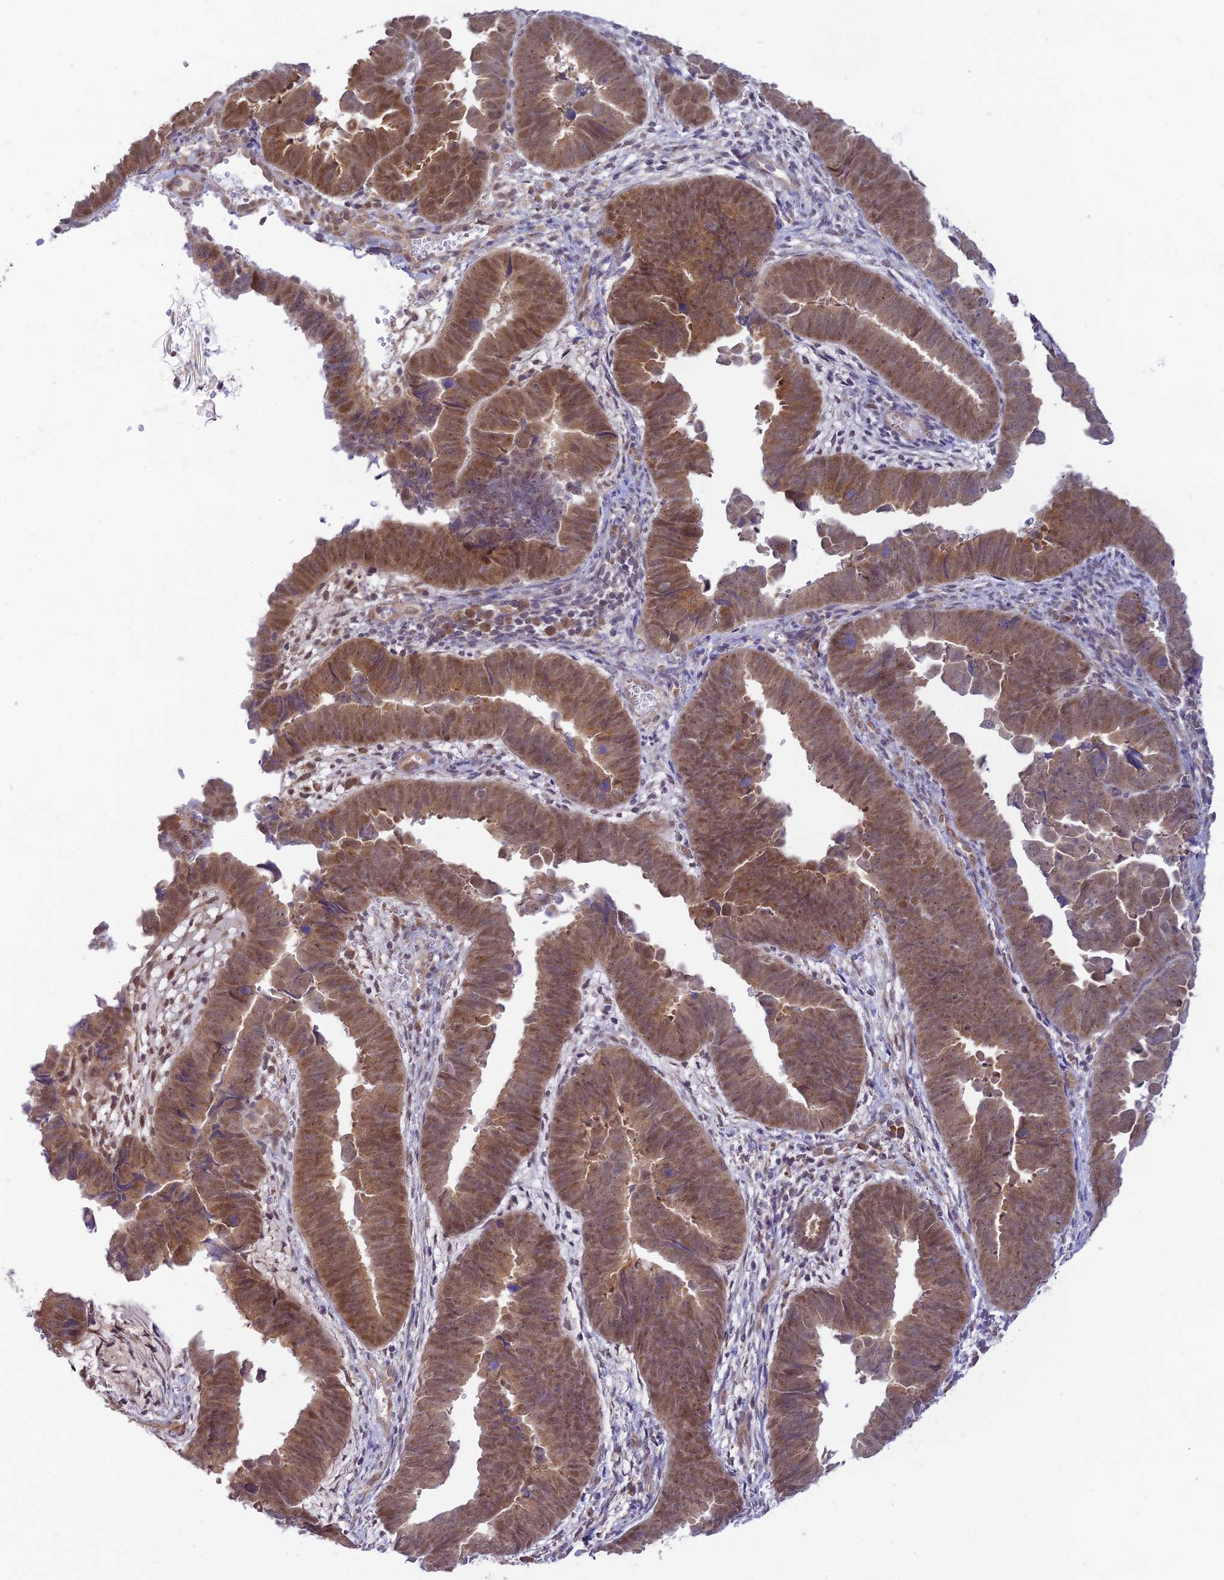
{"staining": {"intensity": "moderate", "quantity": ">75%", "location": "cytoplasmic/membranous,nuclear"}, "tissue": "endometrial cancer", "cell_type": "Tumor cells", "image_type": "cancer", "snomed": [{"axis": "morphology", "description": "Adenocarcinoma, NOS"}, {"axis": "topography", "description": "Endometrium"}], "caption": "Protein expression analysis of adenocarcinoma (endometrial) shows moderate cytoplasmic/membranous and nuclear staining in about >75% of tumor cells.", "gene": "SKIC8", "patient": {"sex": "female", "age": 75}}